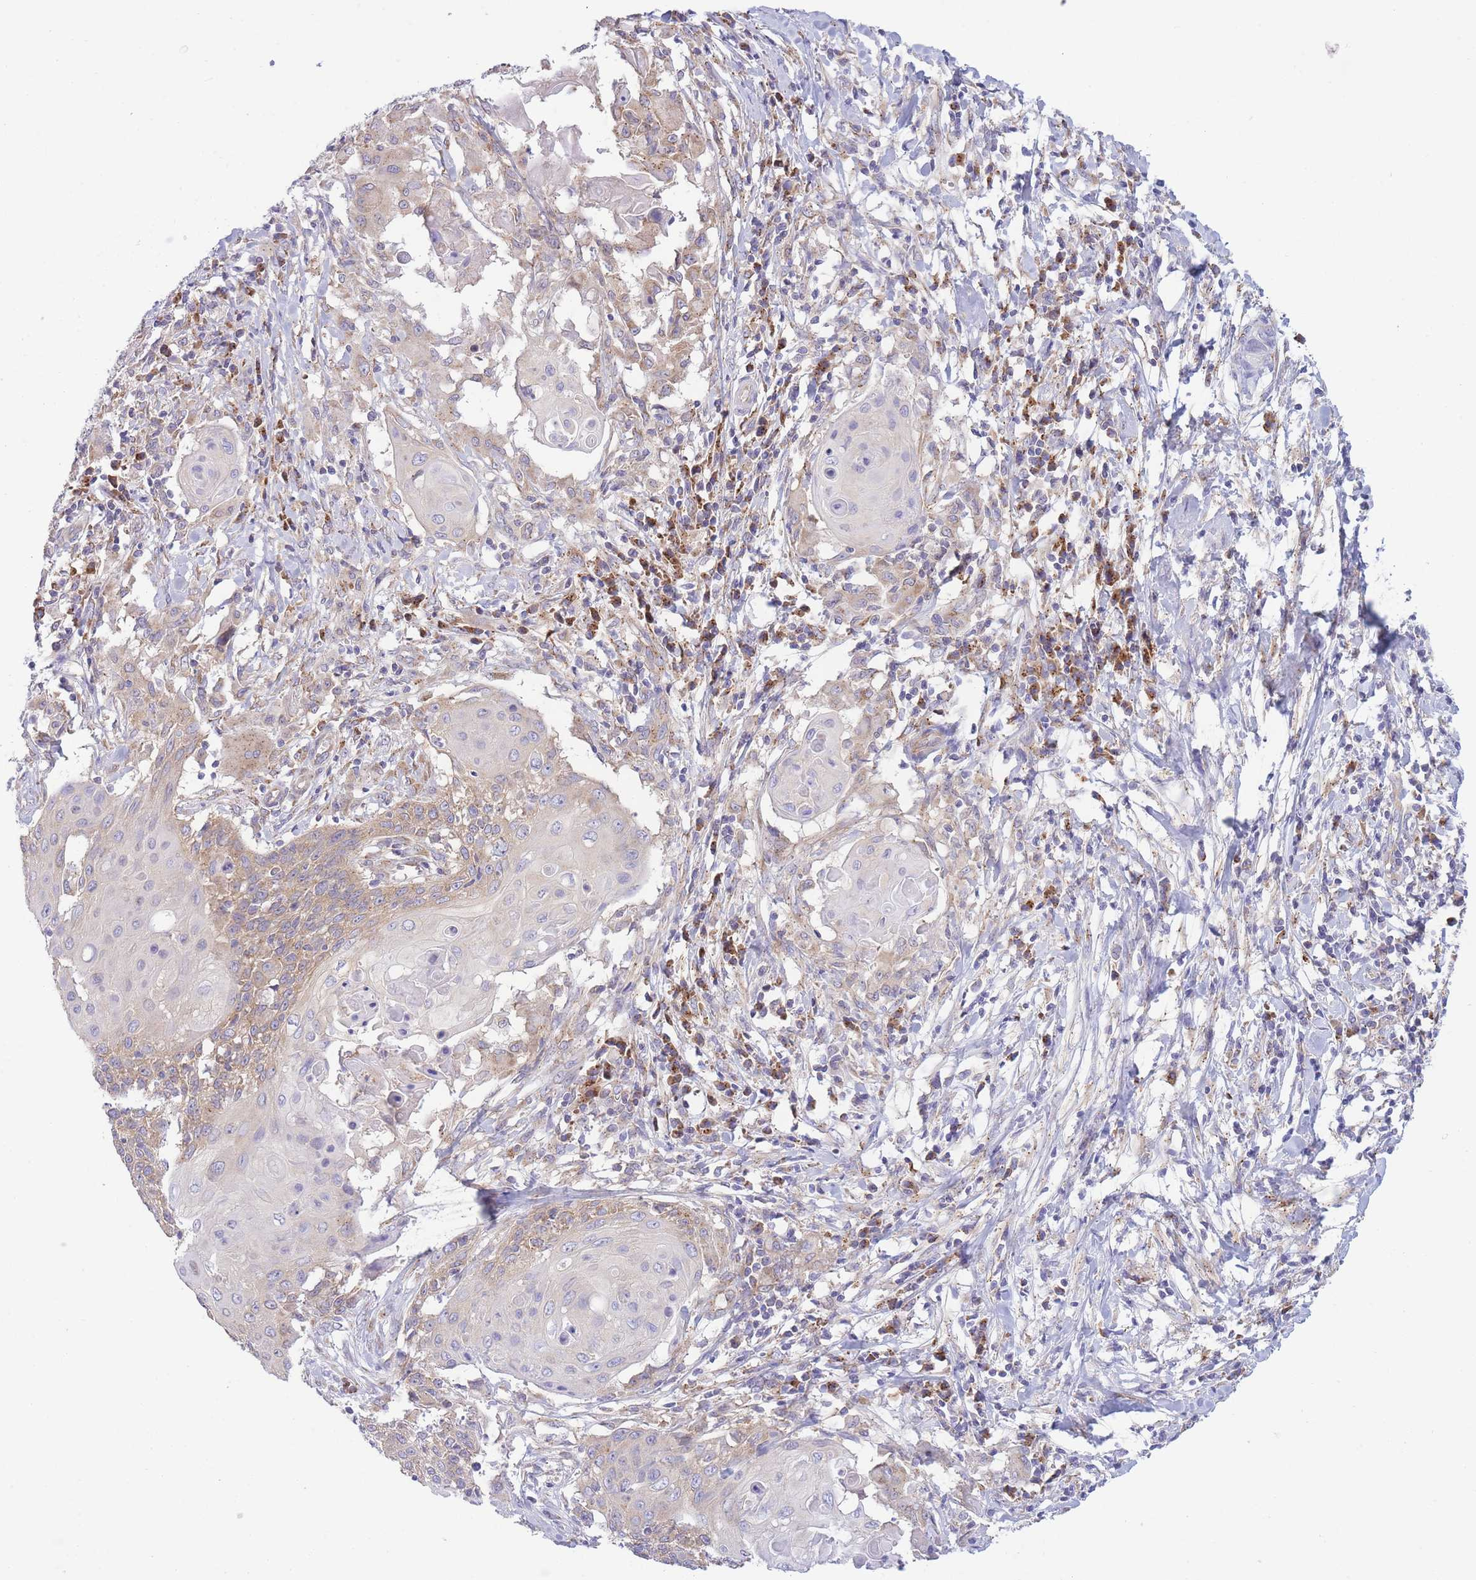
{"staining": {"intensity": "moderate", "quantity": "<25%", "location": "cytoplasmic/membranous"}, "tissue": "cervical cancer", "cell_type": "Tumor cells", "image_type": "cancer", "snomed": [{"axis": "morphology", "description": "Squamous cell carcinoma, NOS"}, {"axis": "topography", "description": "Cervix"}], "caption": "Cervical squamous cell carcinoma stained for a protein shows moderate cytoplasmic/membranous positivity in tumor cells. The protein is shown in brown color, while the nuclei are stained blue.", "gene": "COPG2", "patient": {"sex": "female", "age": 39}}